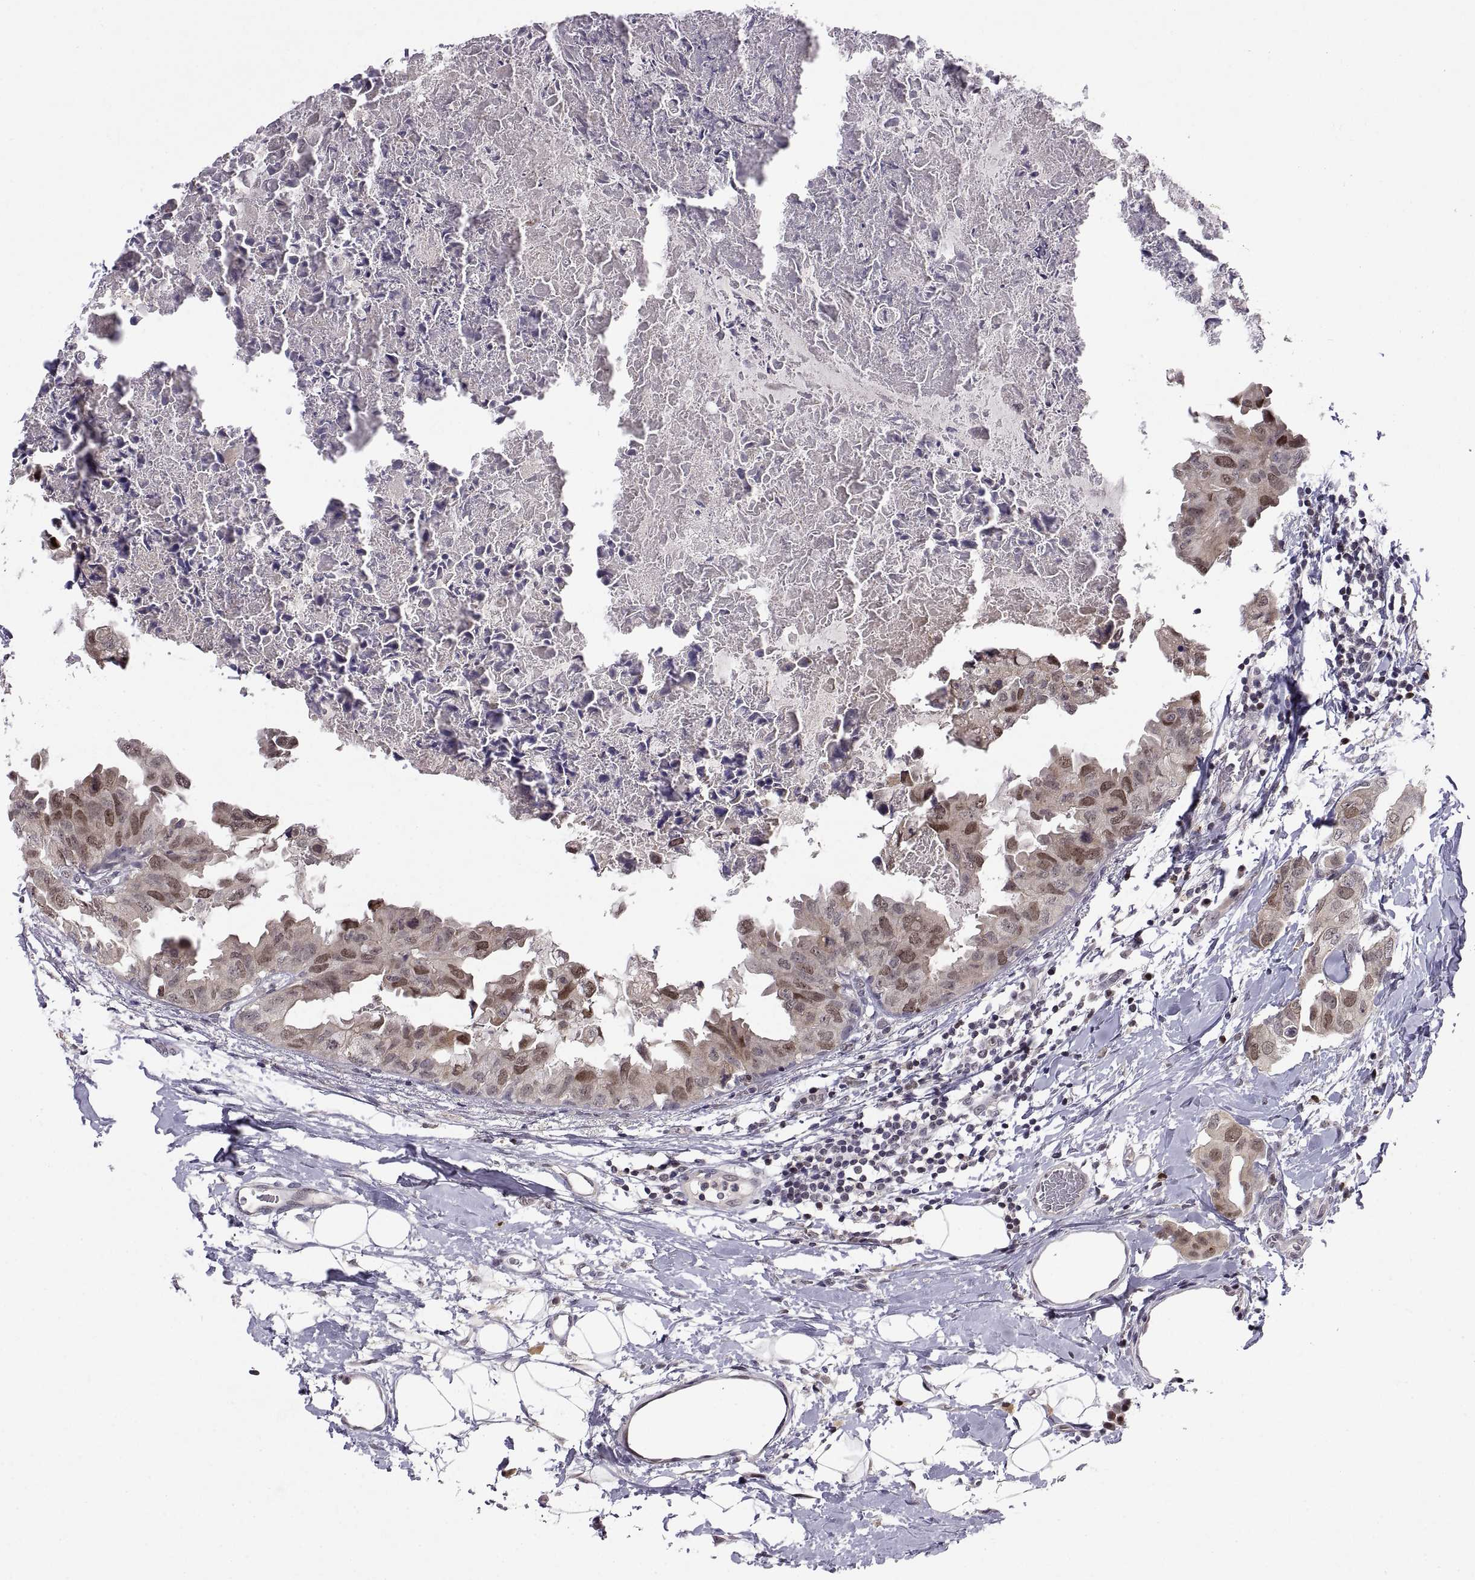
{"staining": {"intensity": "weak", "quantity": "25%-75%", "location": "nuclear"}, "tissue": "breast cancer", "cell_type": "Tumor cells", "image_type": "cancer", "snomed": [{"axis": "morphology", "description": "Normal tissue, NOS"}, {"axis": "morphology", "description": "Duct carcinoma"}, {"axis": "topography", "description": "Breast"}], "caption": "Immunohistochemical staining of breast cancer (invasive ductal carcinoma) shows low levels of weak nuclear protein expression in approximately 25%-75% of tumor cells.", "gene": "CHFR", "patient": {"sex": "female", "age": 40}}